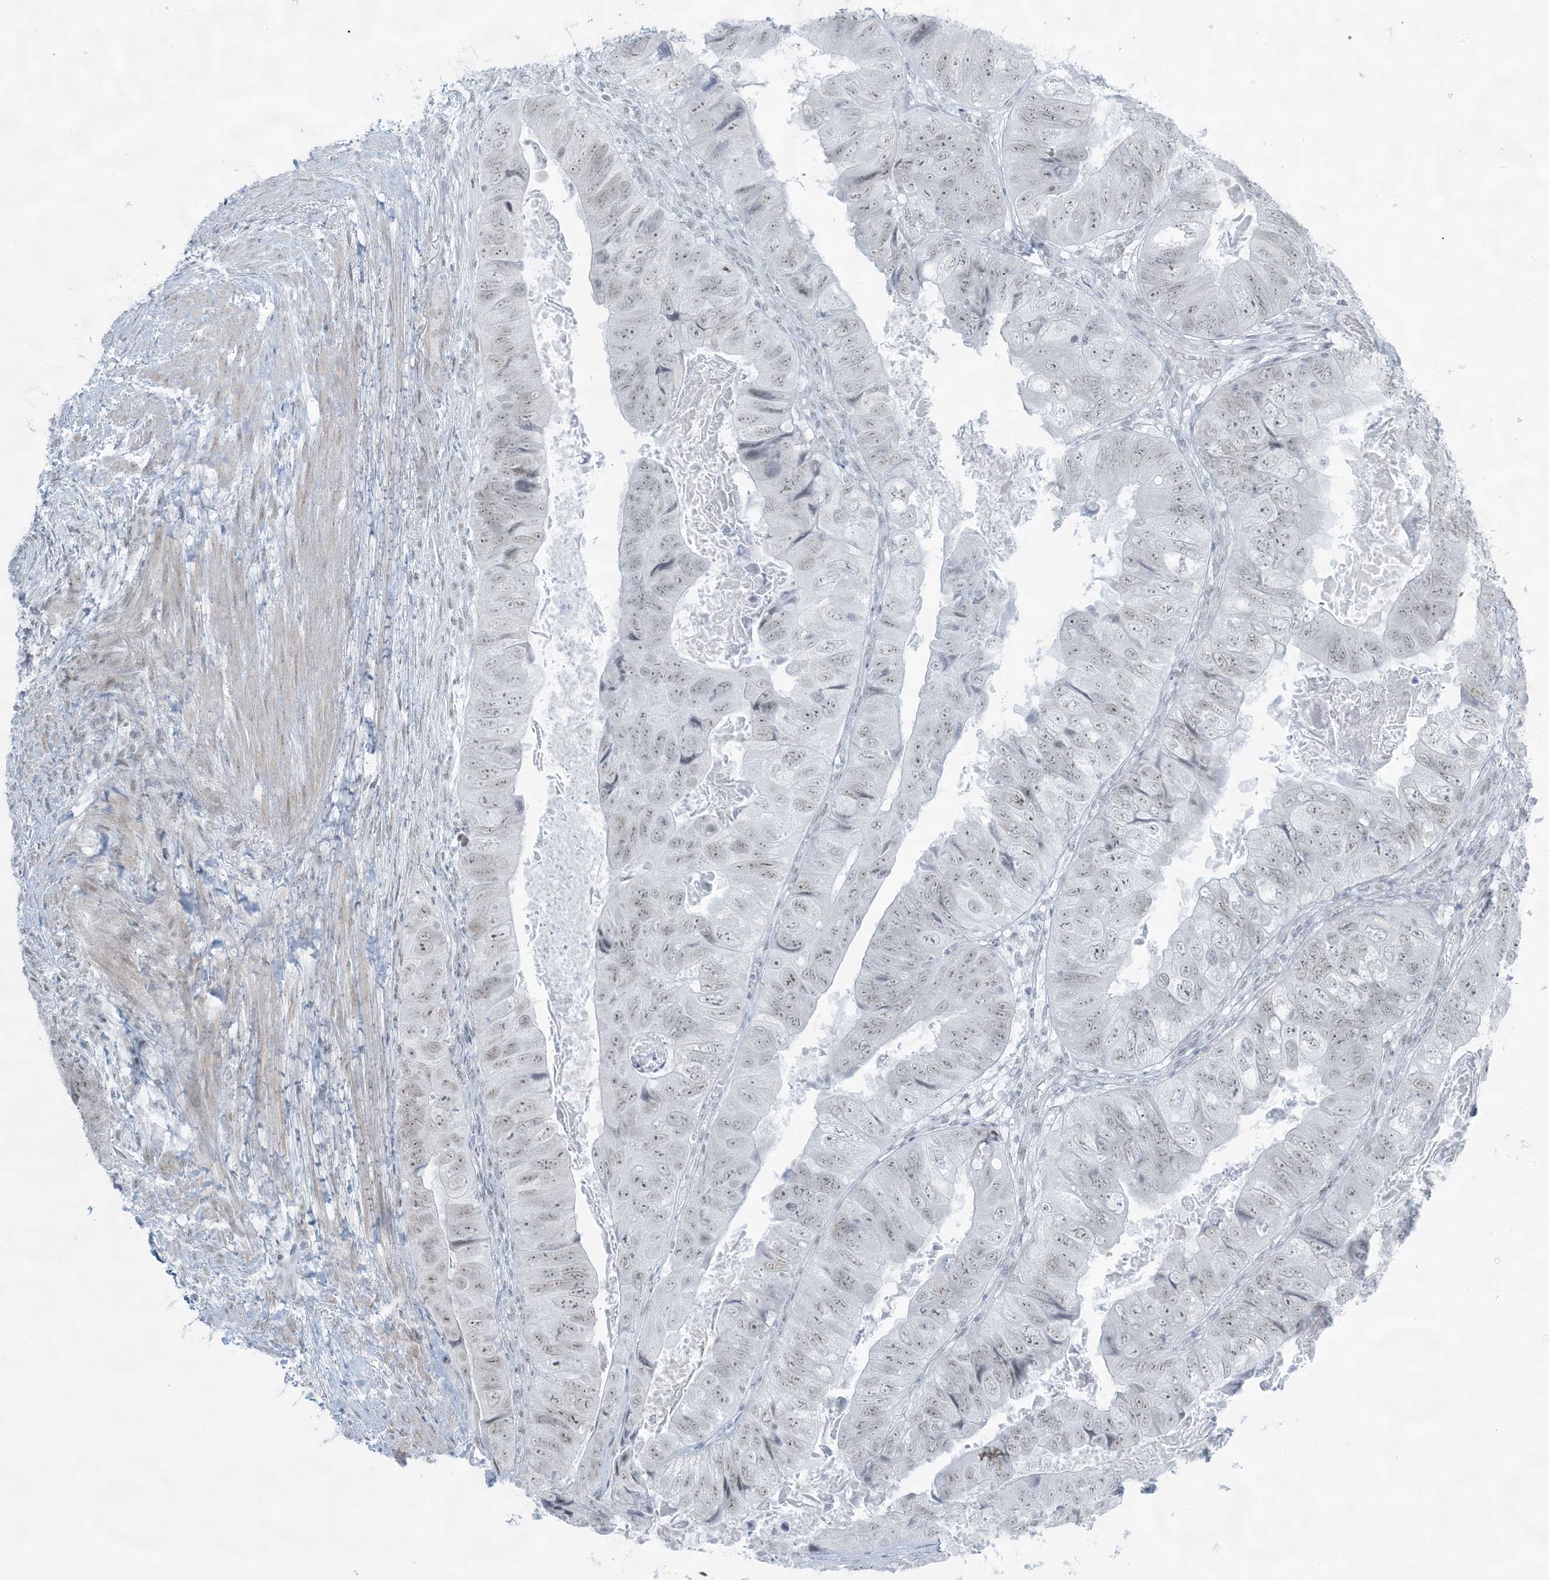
{"staining": {"intensity": "weak", "quantity": "25%-75%", "location": "nuclear"}, "tissue": "colorectal cancer", "cell_type": "Tumor cells", "image_type": "cancer", "snomed": [{"axis": "morphology", "description": "Adenocarcinoma, NOS"}, {"axis": "topography", "description": "Rectum"}], "caption": "Approximately 25%-75% of tumor cells in human colorectal cancer (adenocarcinoma) demonstrate weak nuclear protein expression as visualized by brown immunohistochemical staining.", "gene": "ZNF787", "patient": {"sex": "male", "age": 63}}